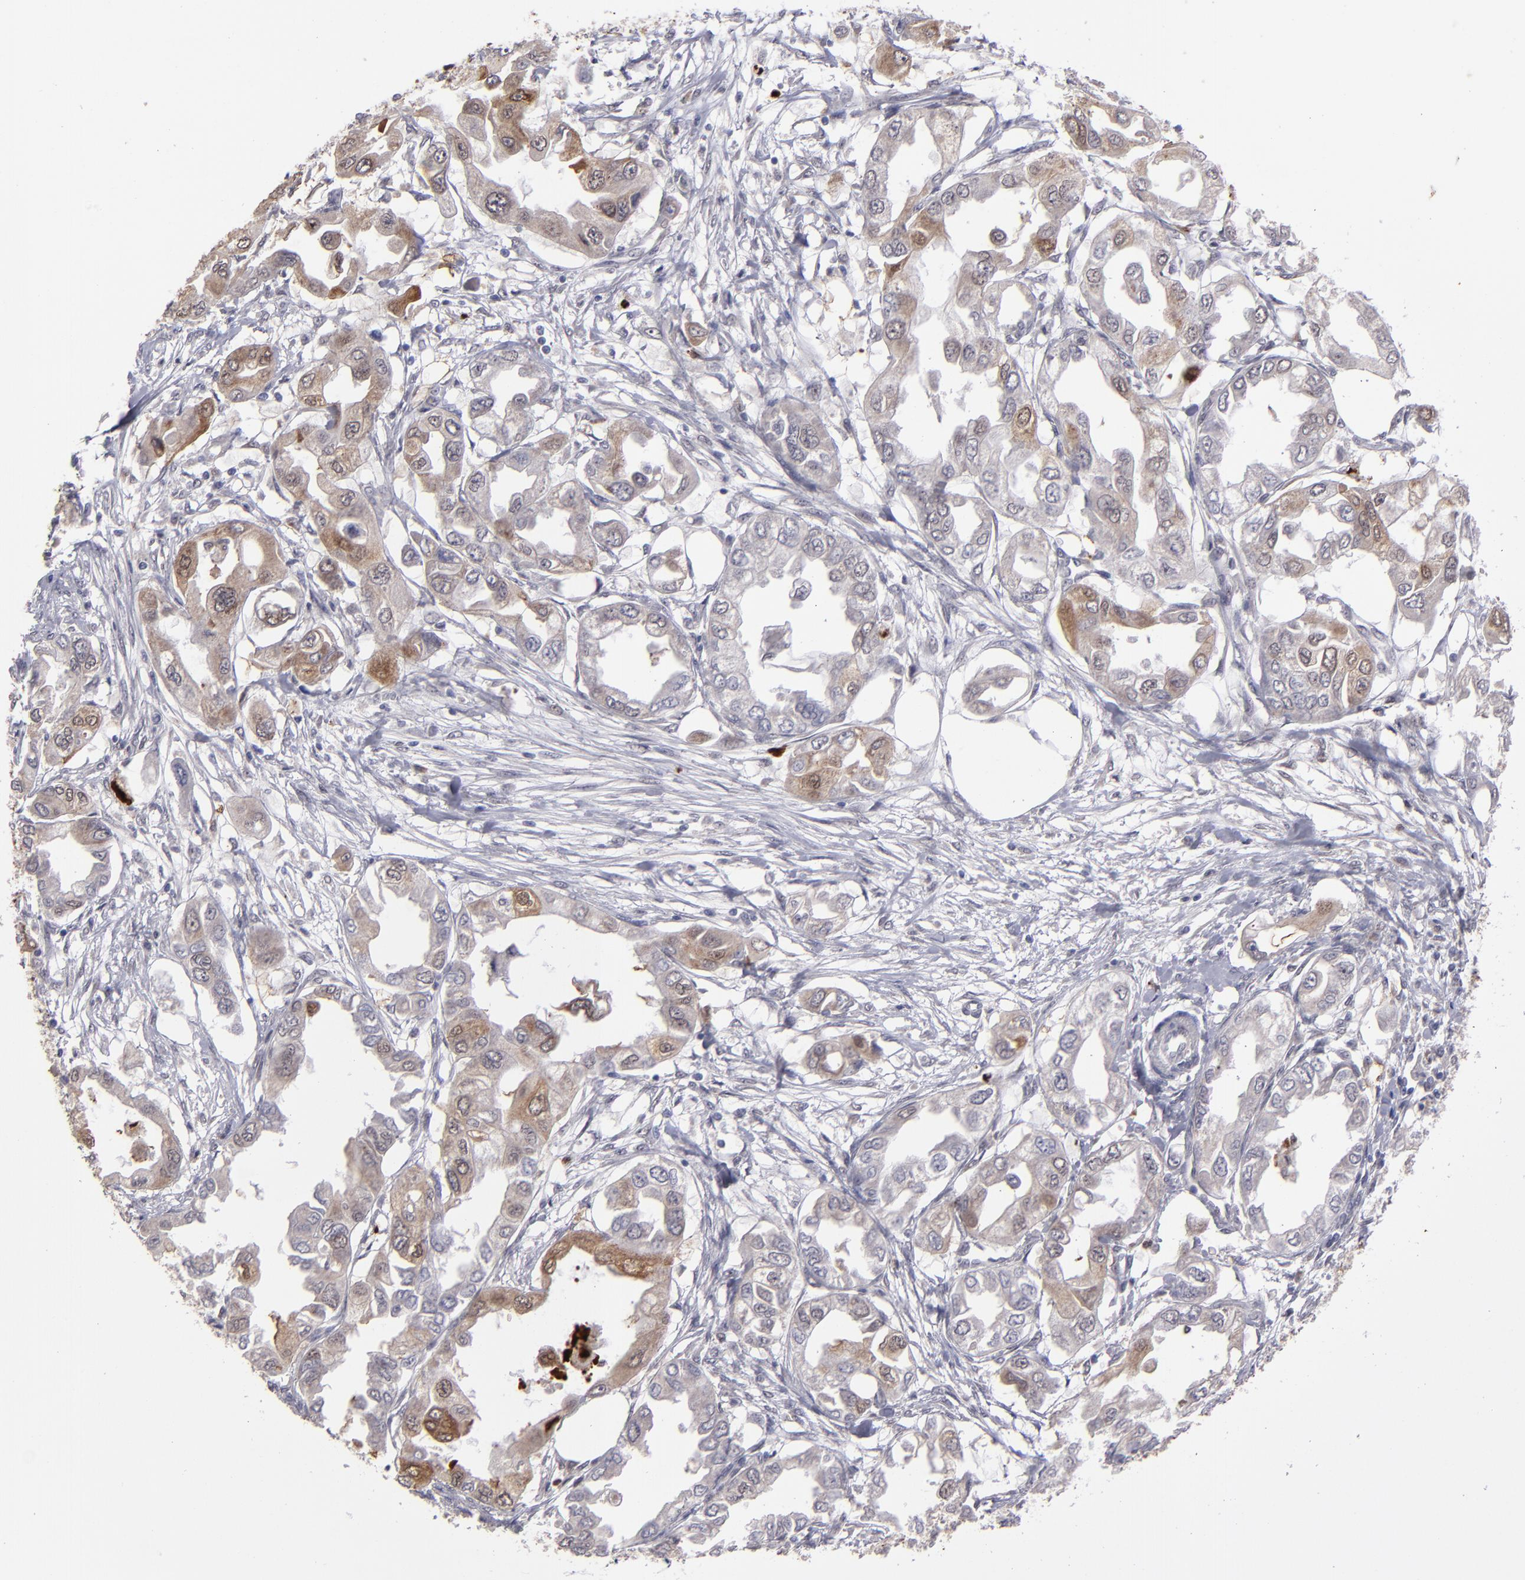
{"staining": {"intensity": "moderate", "quantity": "25%-75%", "location": "cytoplasmic/membranous"}, "tissue": "endometrial cancer", "cell_type": "Tumor cells", "image_type": "cancer", "snomed": [{"axis": "morphology", "description": "Adenocarcinoma, NOS"}, {"axis": "topography", "description": "Endometrium"}], "caption": "This histopathology image shows immunohistochemistry staining of endometrial cancer (adenocarcinoma), with medium moderate cytoplasmic/membranous expression in approximately 25%-75% of tumor cells.", "gene": "RREB1", "patient": {"sex": "female", "age": 67}}